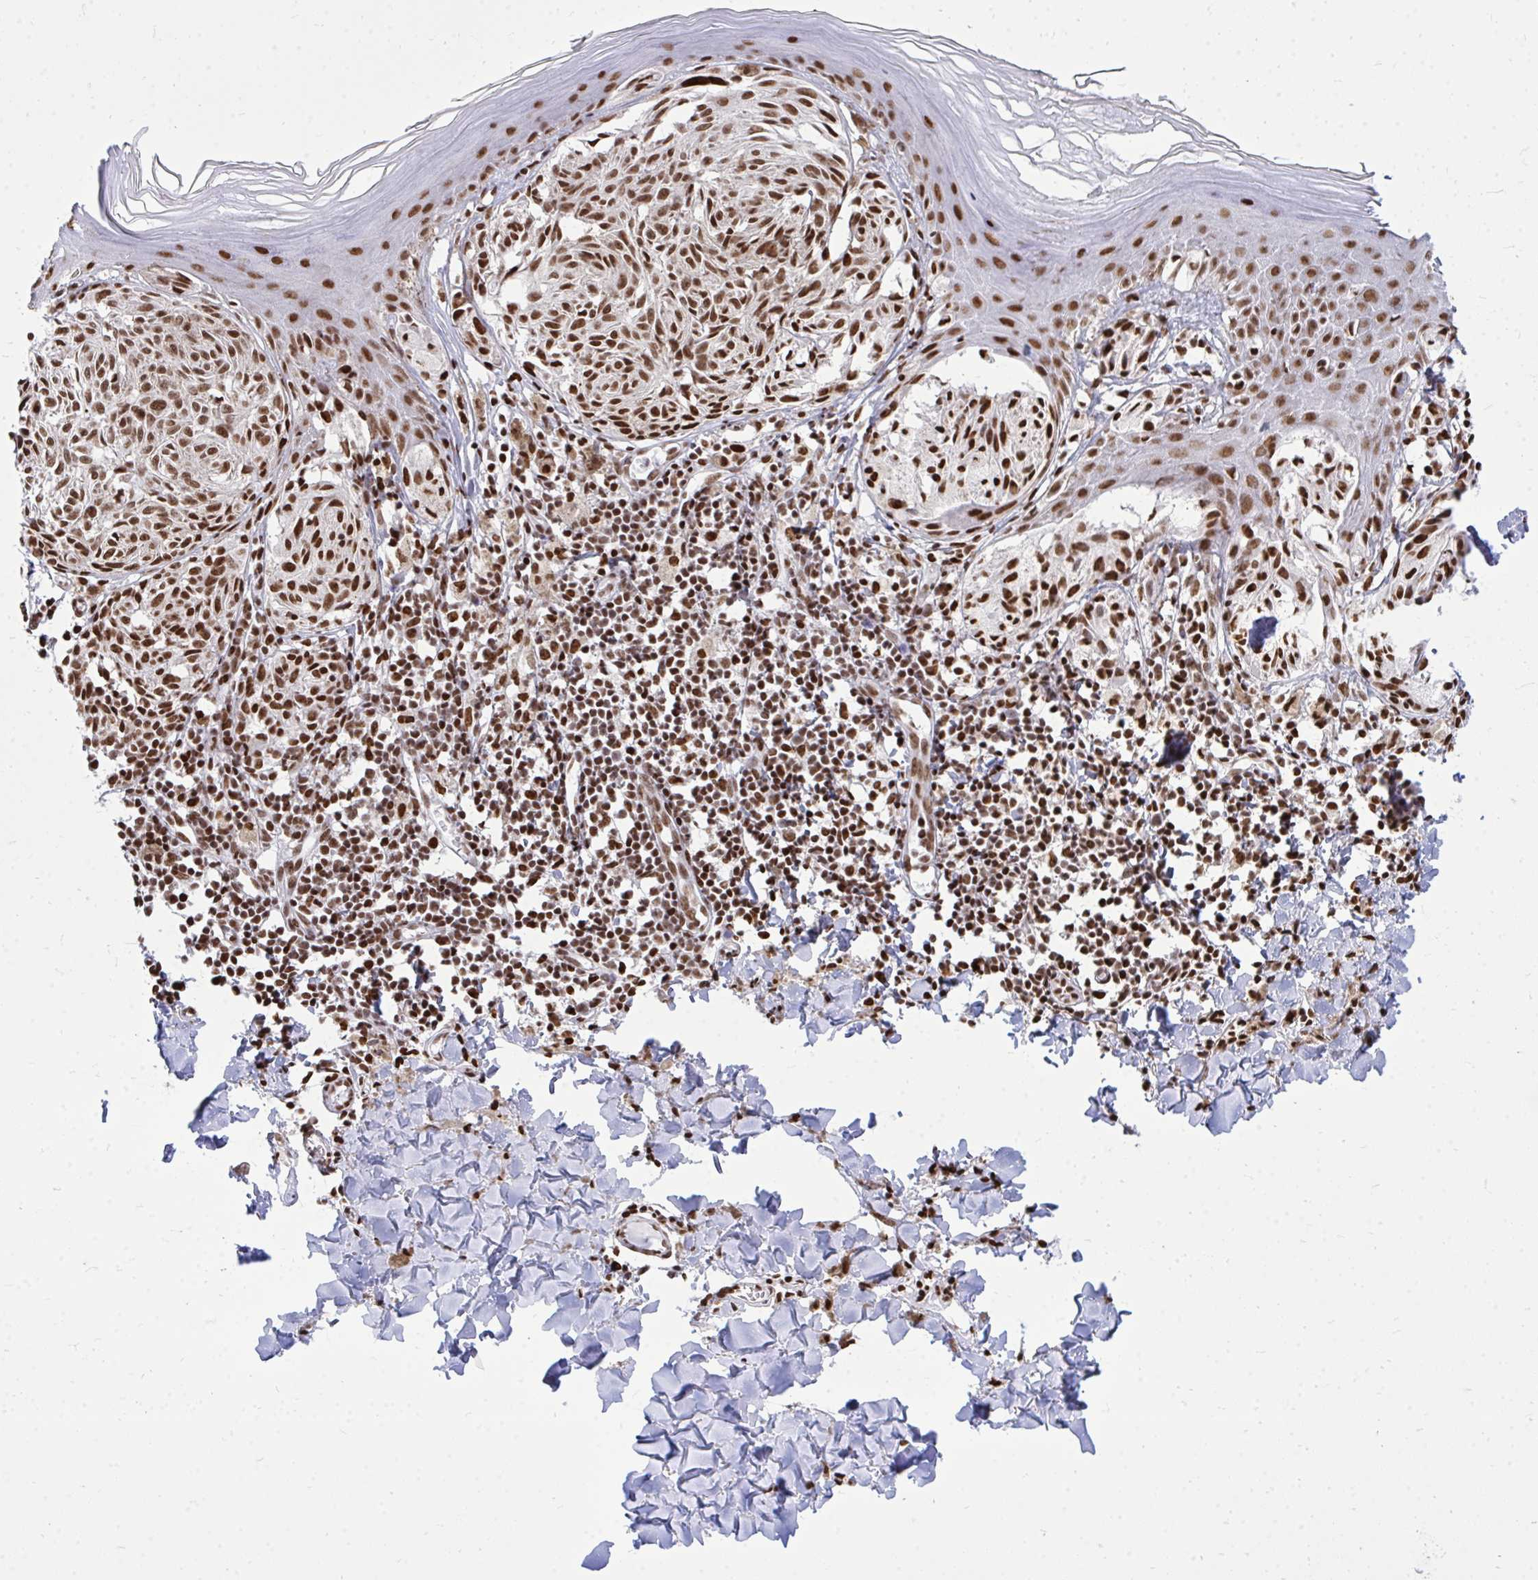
{"staining": {"intensity": "strong", "quantity": ">75%", "location": "nuclear"}, "tissue": "melanoma", "cell_type": "Tumor cells", "image_type": "cancer", "snomed": [{"axis": "morphology", "description": "Malignant melanoma, NOS"}, {"axis": "topography", "description": "Skin"}], "caption": "Protein analysis of melanoma tissue reveals strong nuclear staining in approximately >75% of tumor cells.", "gene": "TBL1Y", "patient": {"sex": "female", "age": 38}}